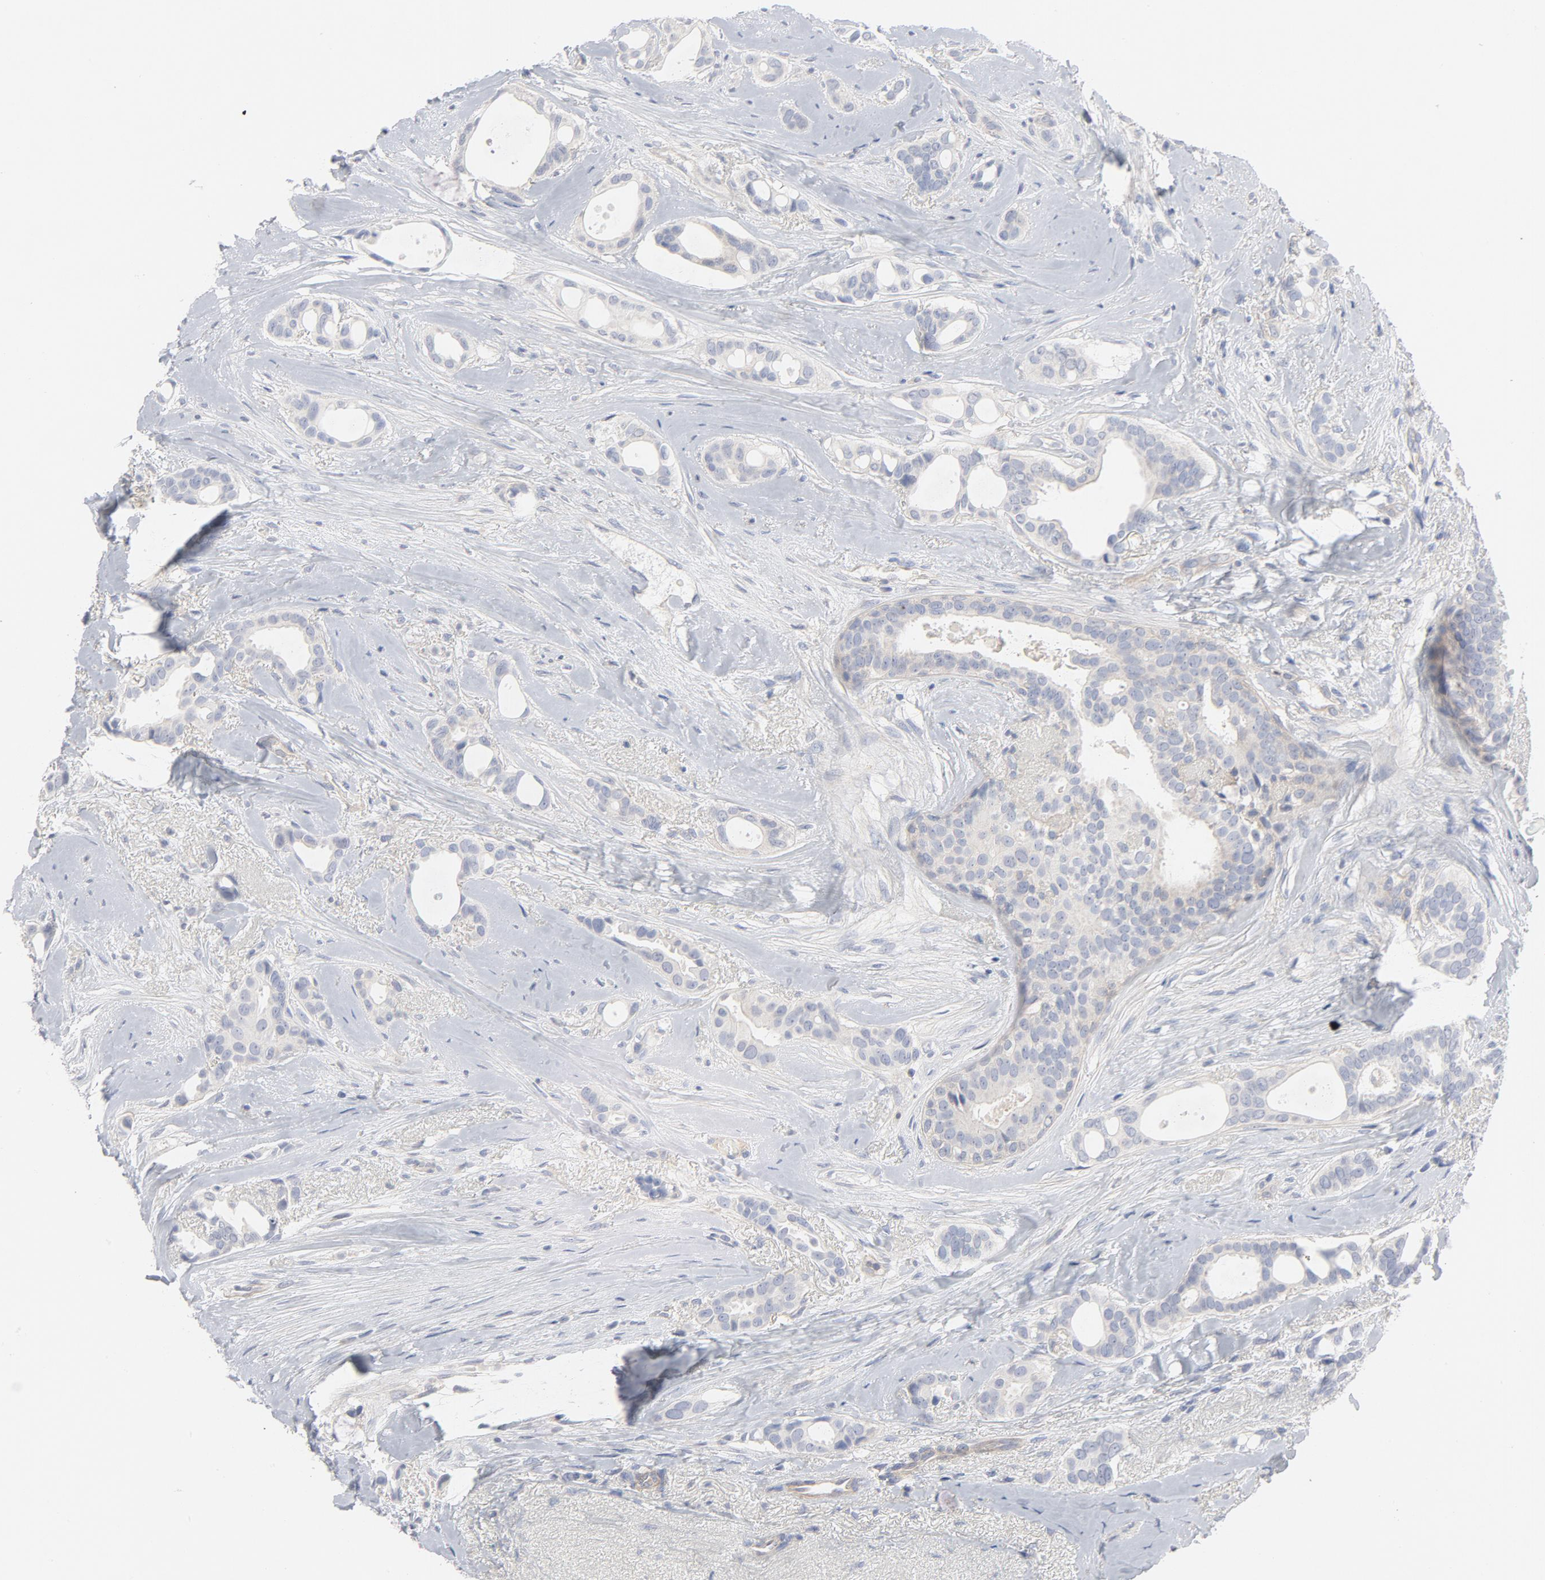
{"staining": {"intensity": "negative", "quantity": "none", "location": "none"}, "tissue": "breast cancer", "cell_type": "Tumor cells", "image_type": "cancer", "snomed": [{"axis": "morphology", "description": "Duct carcinoma"}, {"axis": "topography", "description": "Breast"}], "caption": "Protein analysis of breast infiltrating ductal carcinoma displays no significant positivity in tumor cells.", "gene": "ROCK1", "patient": {"sex": "female", "age": 54}}